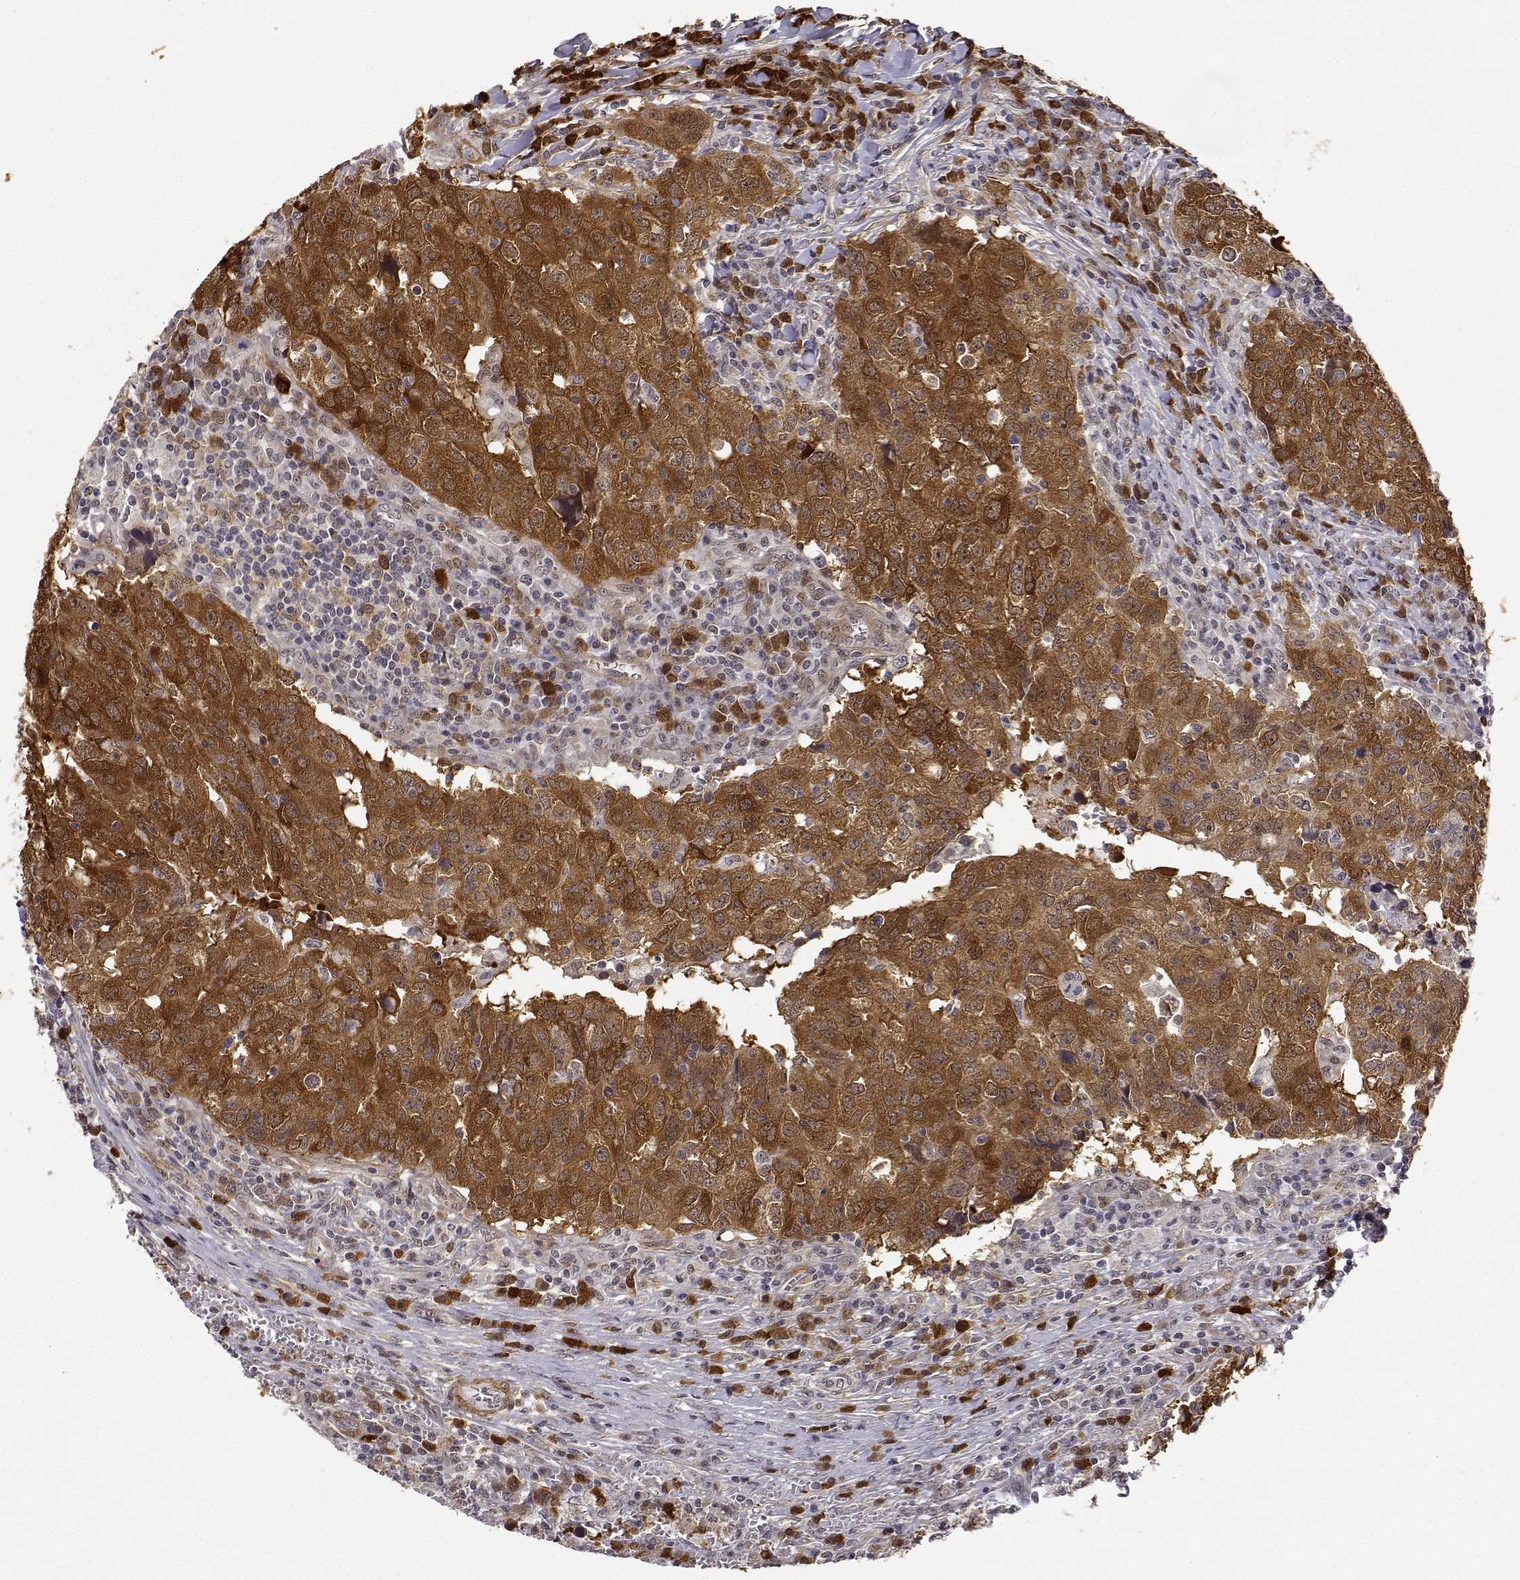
{"staining": {"intensity": "strong", "quantity": ">75%", "location": "cytoplasmic/membranous"}, "tissue": "breast cancer", "cell_type": "Tumor cells", "image_type": "cancer", "snomed": [{"axis": "morphology", "description": "Duct carcinoma"}, {"axis": "topography", "description": "Breast"}], "caption": "DAB (3,3'-diaminobenzidine) immunohistochemical staining of human breast intraductal carcinoma exhibits strong cytoplasmic/membranous protein expression in approximately >75% of tumor cells.", "gene": "PHGDH", "patient": {"sex": "female", "age": 30}}